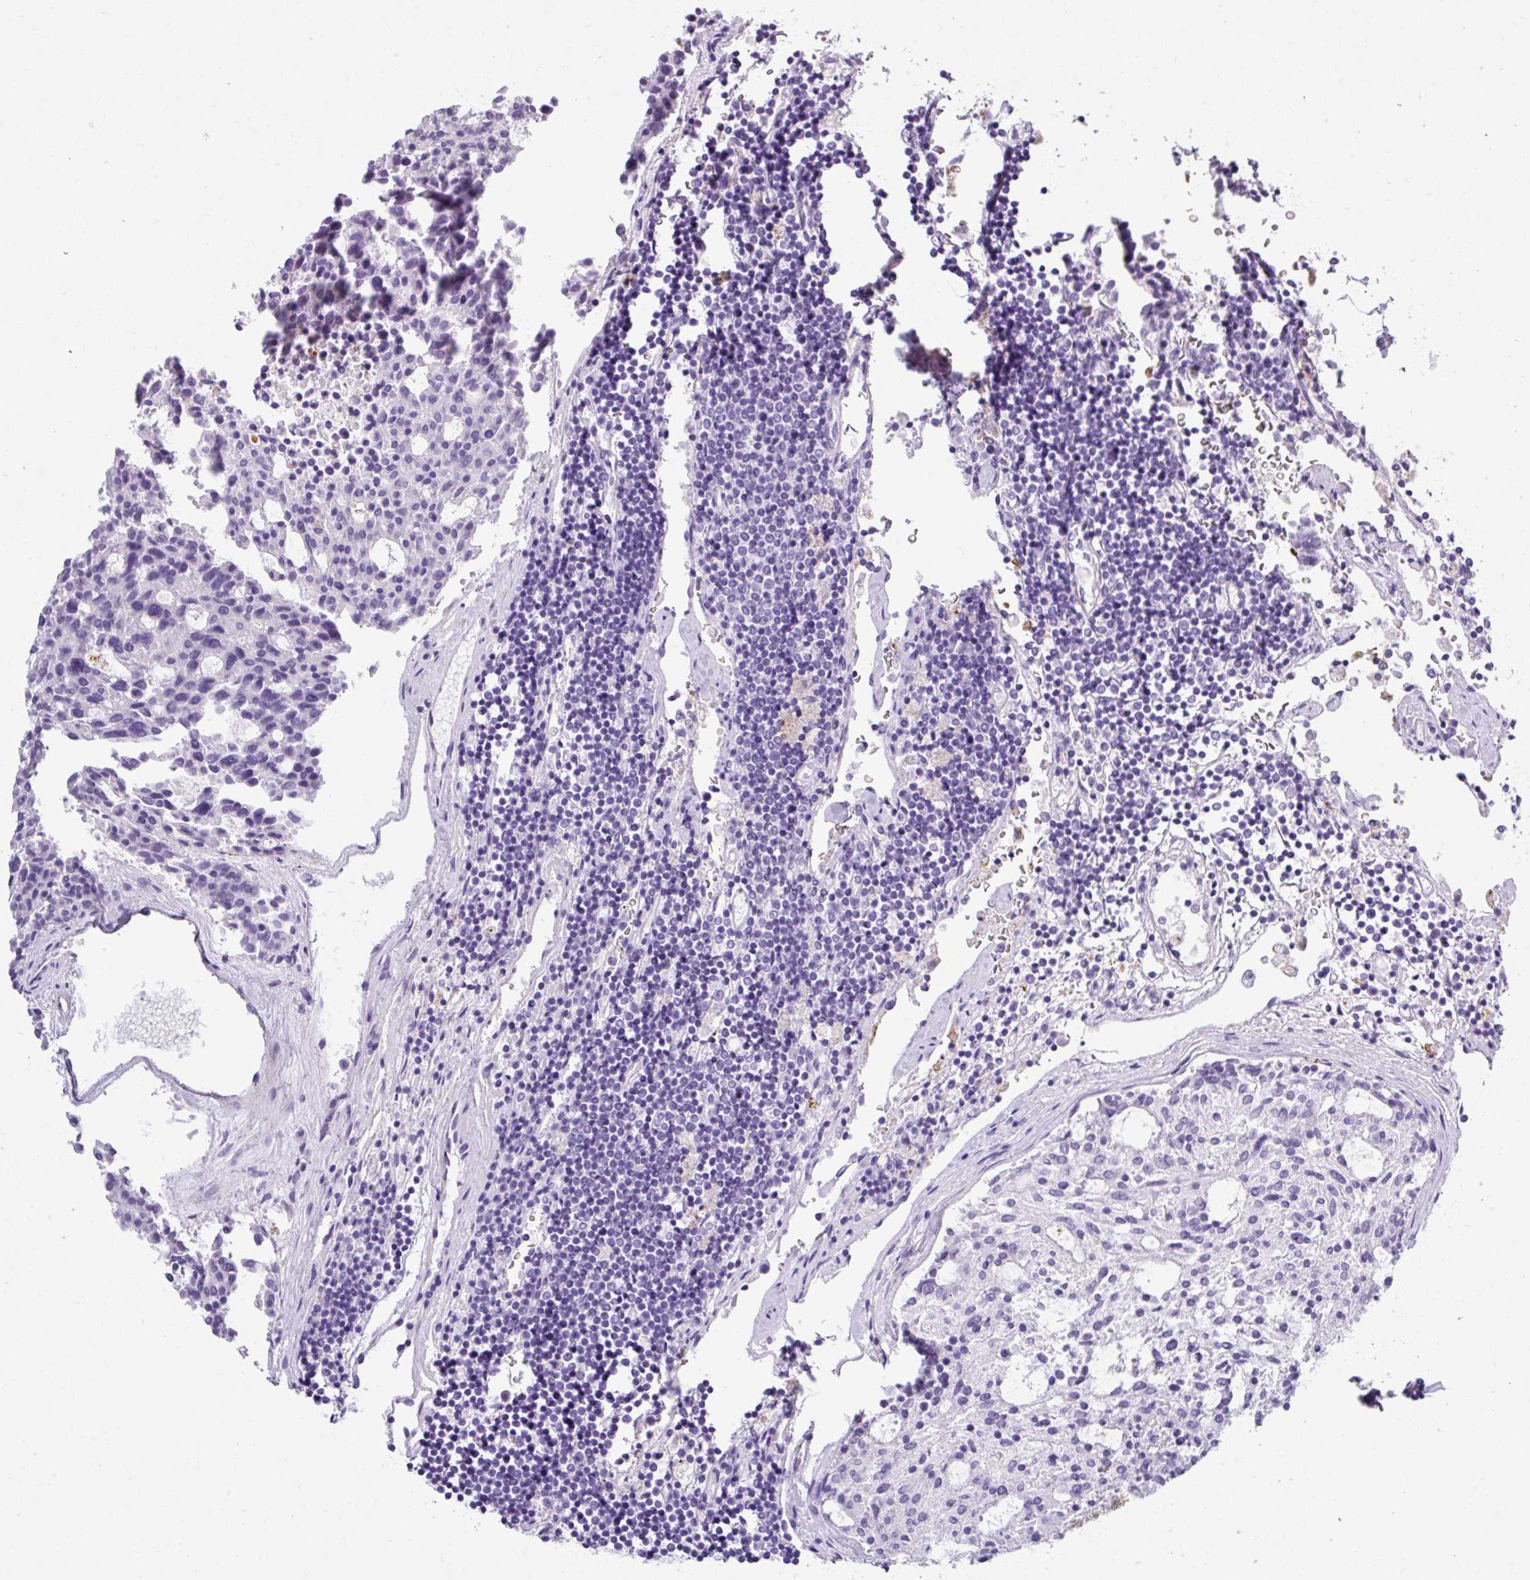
{"staining": {"intensity": "negative", "quantity": "none", "location": "none"}, "tissue": "carcinoid", "cell_type": "Tumor cells", "image_type": "cancer", "snomed": [{"axis": "morphology", "description": "Carcinoid, malignant, NOS"}, {"axis": "topography", "description": "Pancreas"}], "caption": "Human carcinoid stained for a protein using immunohistochemistry (IHC) displays no staining in tumor cells.", "gene": "ZNF568", "patient": {"sex": "female", "age": 54}}